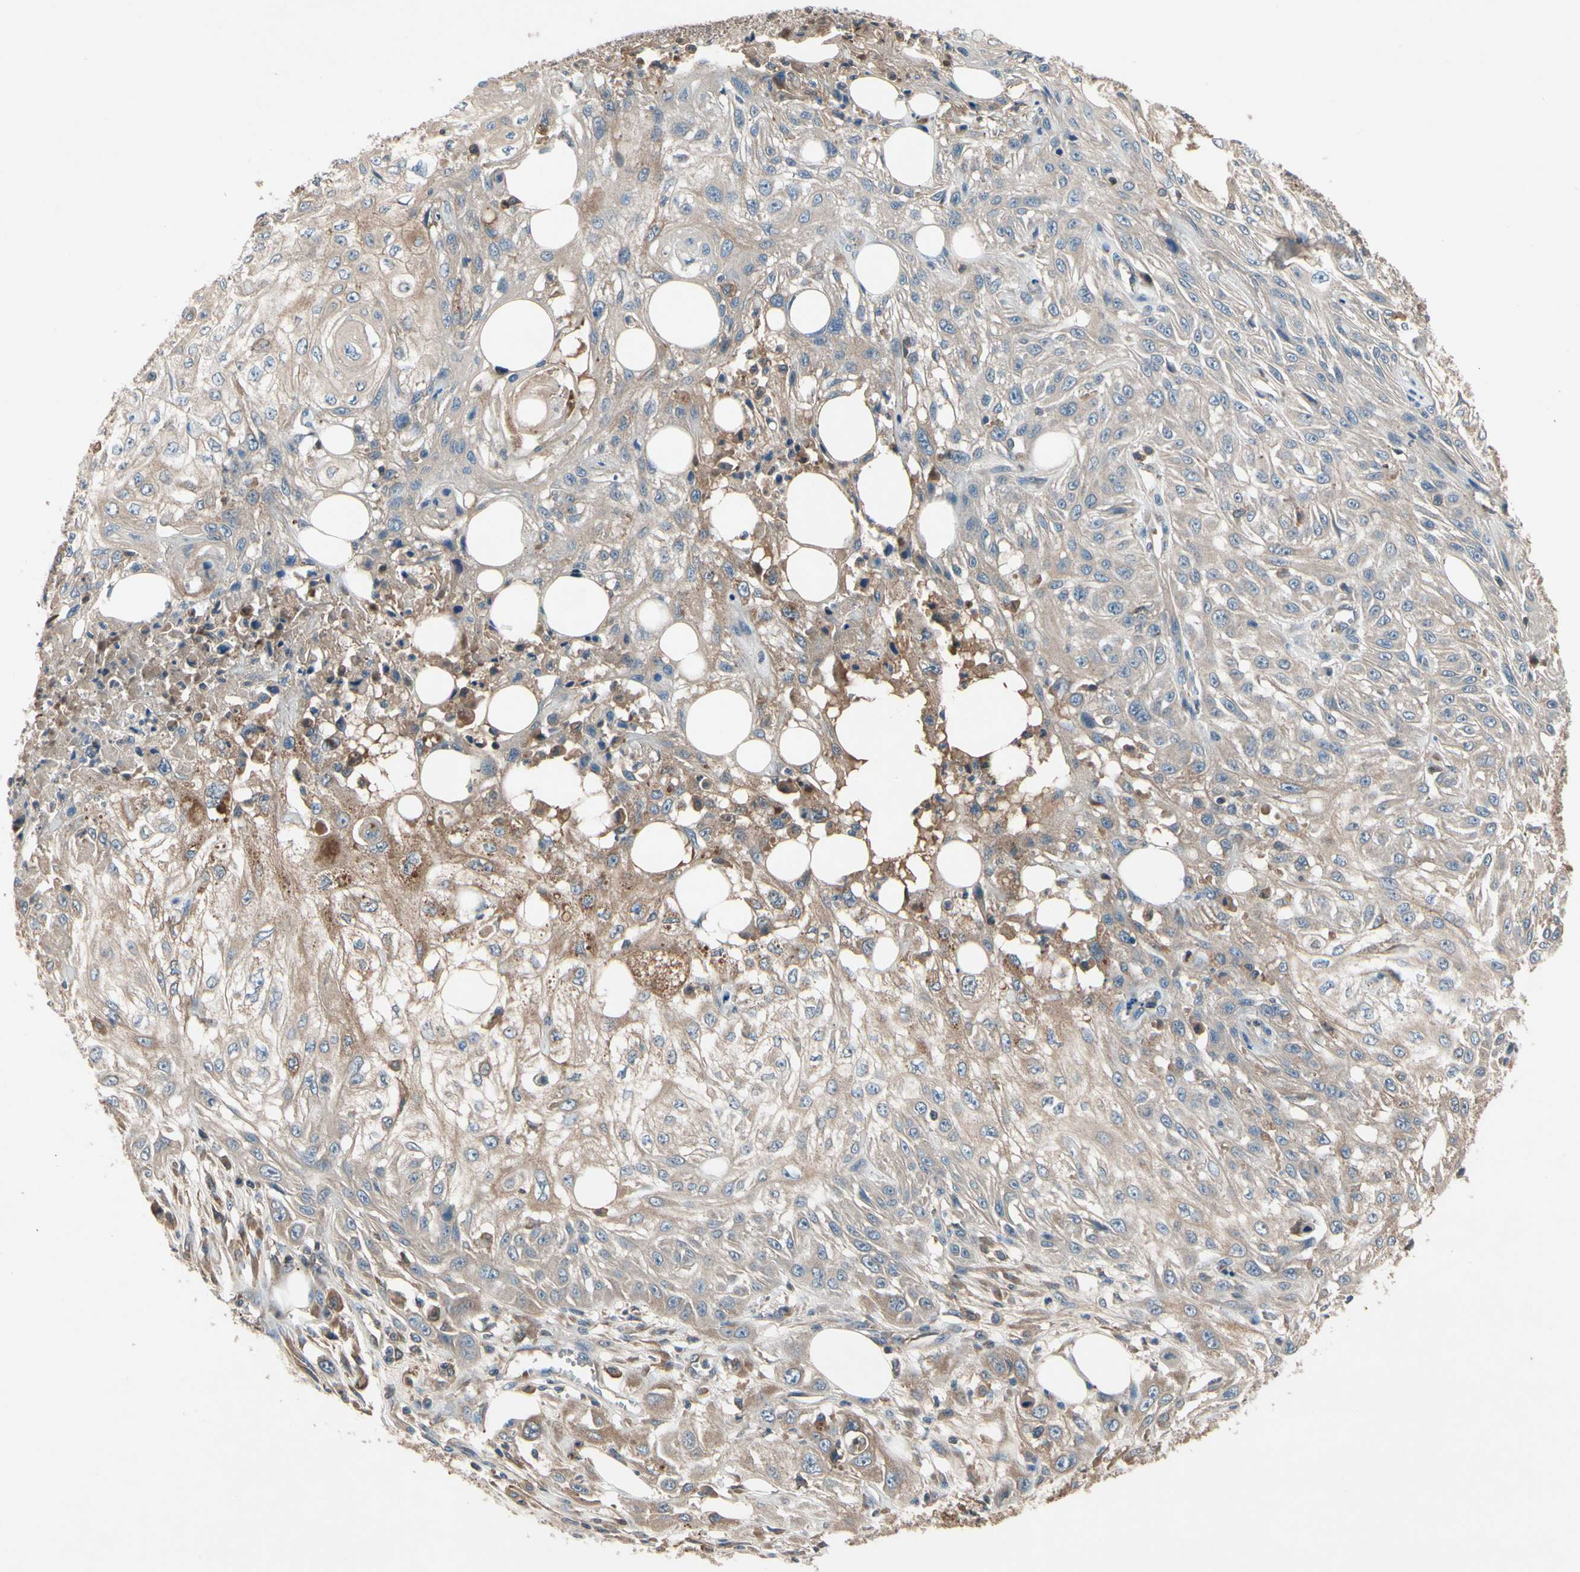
{"staining": {"intensity": "weak", "quantity": ">75%", "location": "cytoplasmic/membranous"}, "tissue": "skin cancer", "cell_type": "Tumor cells", "image_type": "cancer", "snomed": [{"axis": "morphology", "description": "Squamous cell carcinoma, NOS"}, {"axis": "topography", "description": "Skin"}], "caption": "Immunohistochemical staining of skin cancer shows low levels of weak cytoplasmic/membranous expression in about >75% of tumor cells. The staining was performed using DAB (3,3'-diaminobenzidine) to visualize the protein expression in brown, while the nuclei were stained in blue with hematoxylin (Magnification: 20x).", "gene": "IL1RL1", "patient": {"sex": "male", "age": 75}}